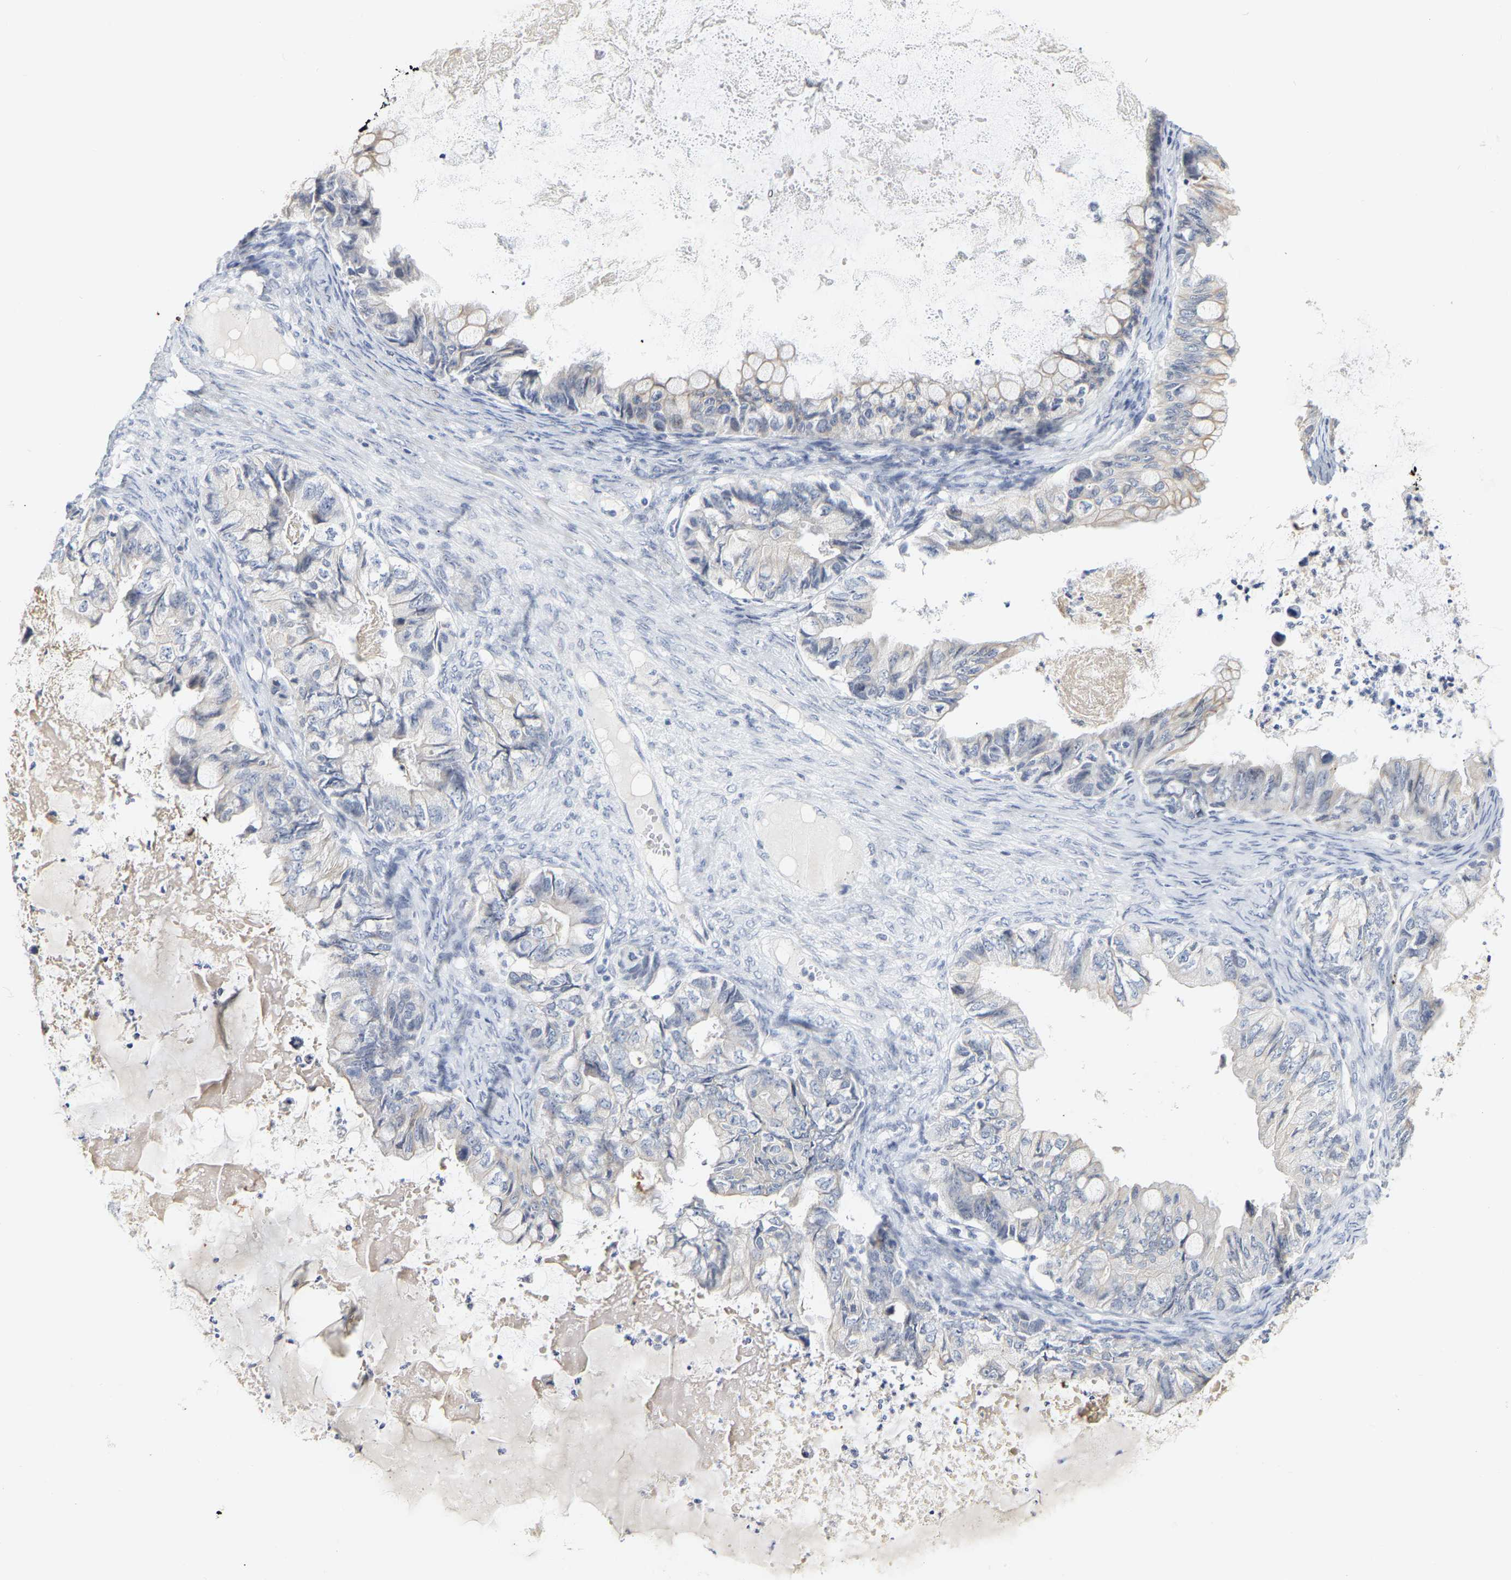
{"staining": {"intensity": "negative", "quantity": "none", "location": "none"}, "tissue": "ovarian cancer", "cell_type": "Tumor cells", "image_type": "cancer", "snomed": [{"axis": "morphology", "description": "Cystadenocarcinoma, mucinous, NOS"}, {"axis": "topography", "description": "Ovary"}], "caption": "Immunohistochemical staining of human ovarian cancer (mucinous cystadenocarcinoma) displays no significant positivity in tumor cells.", "gene": "KRT76", "patient": {"sex": "female", "age": 80}}